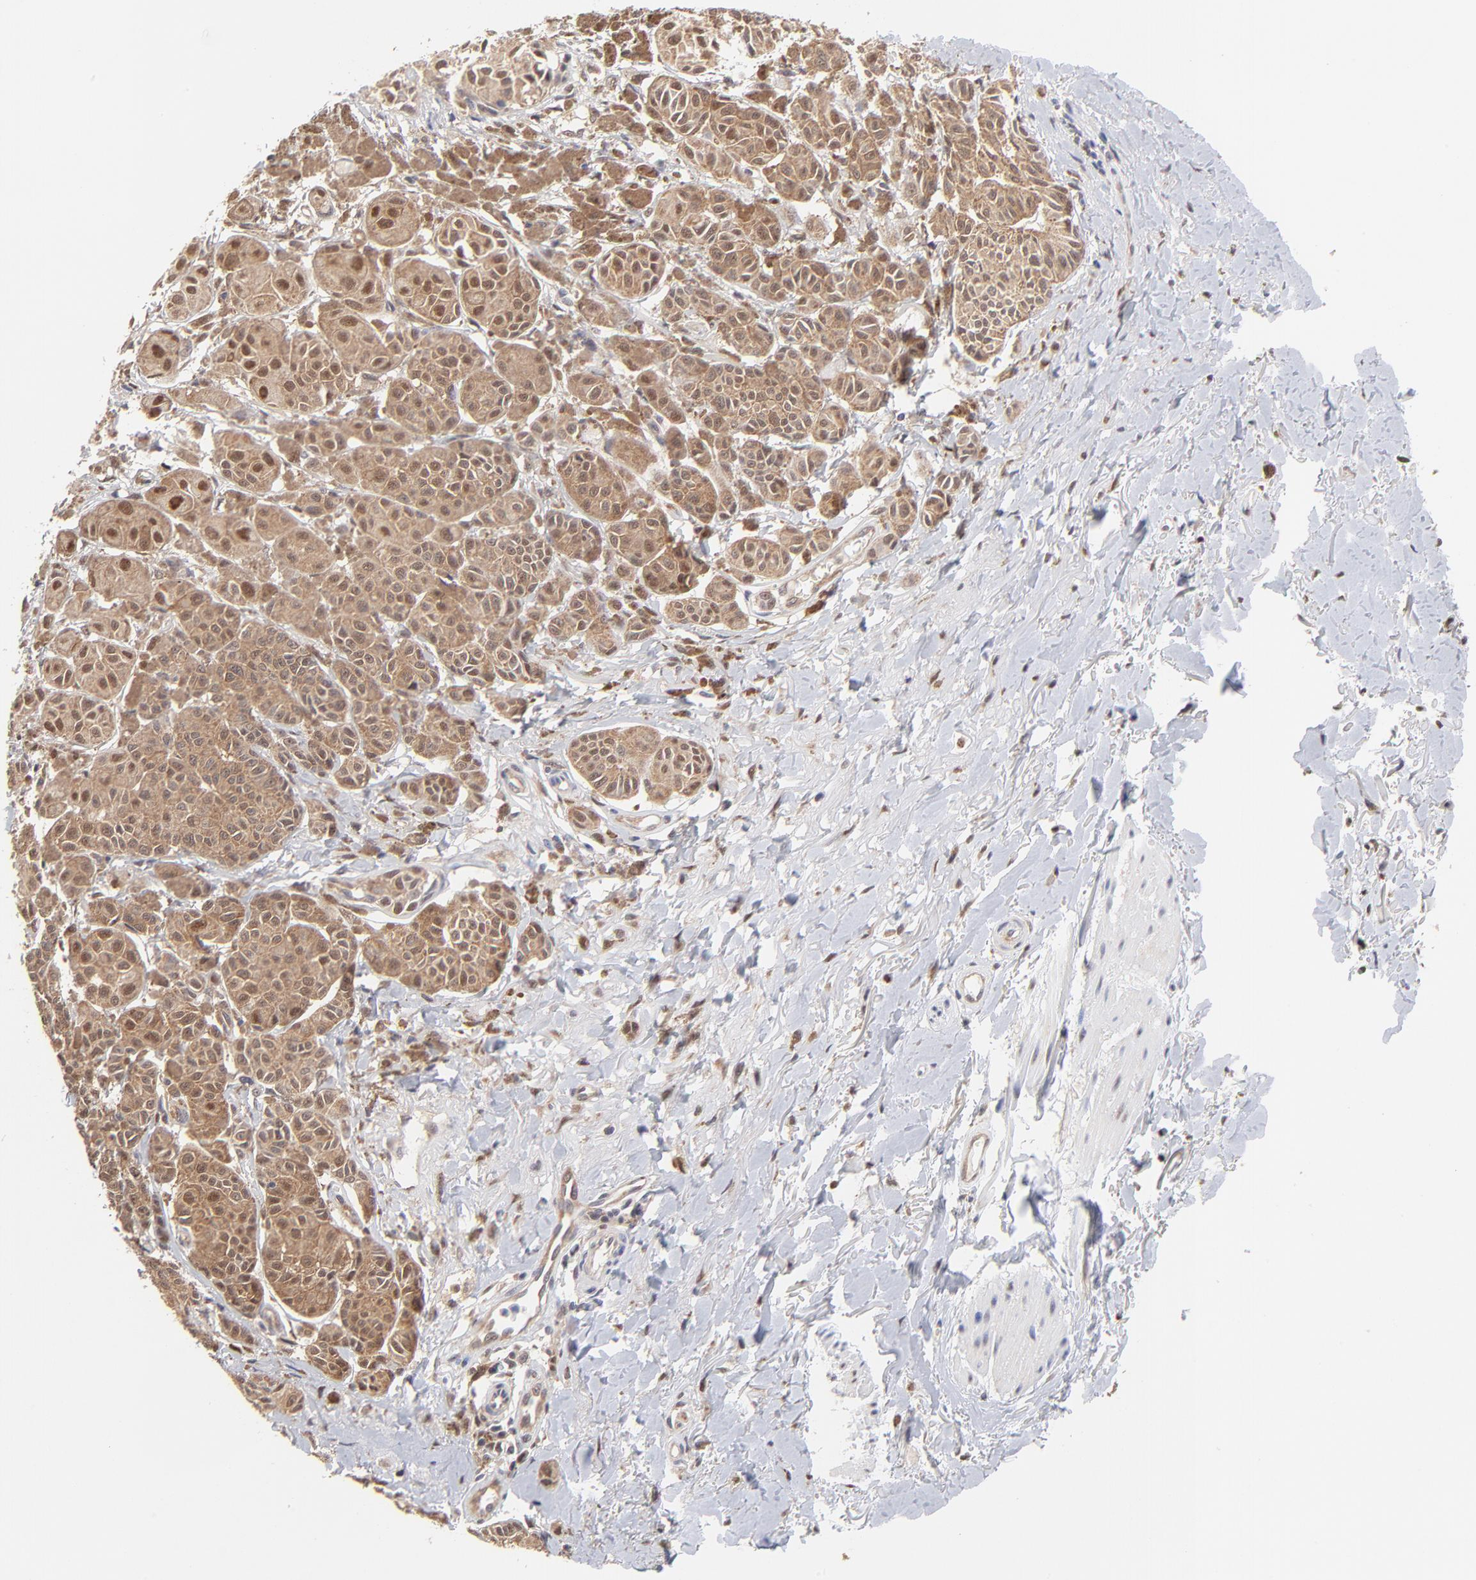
{"staining": {"intensity": "weak", "quantity": ">75%", "location": "cytoplasmic/membranous,nuclear"}, "tissue": "melanoma", "cell_type": "Tumor cells", "image_type": "cancer", "snomed": [{"axis": "morphology", "description": "Malignant melanoma, NOS"}, {"axis": "topography", "description": "Skin"}], "caption": "Immunohistochemical staining of human malignant melanoma shows low levels of weak cytoplasmic/membranous and nuclear staining in approximately >75% of tumor cells. The protein of interest is shown in brown color, while the nuclei are stained blue.", "gene": "PSMC4", "patient": {"sex": "male", "age": 76}}